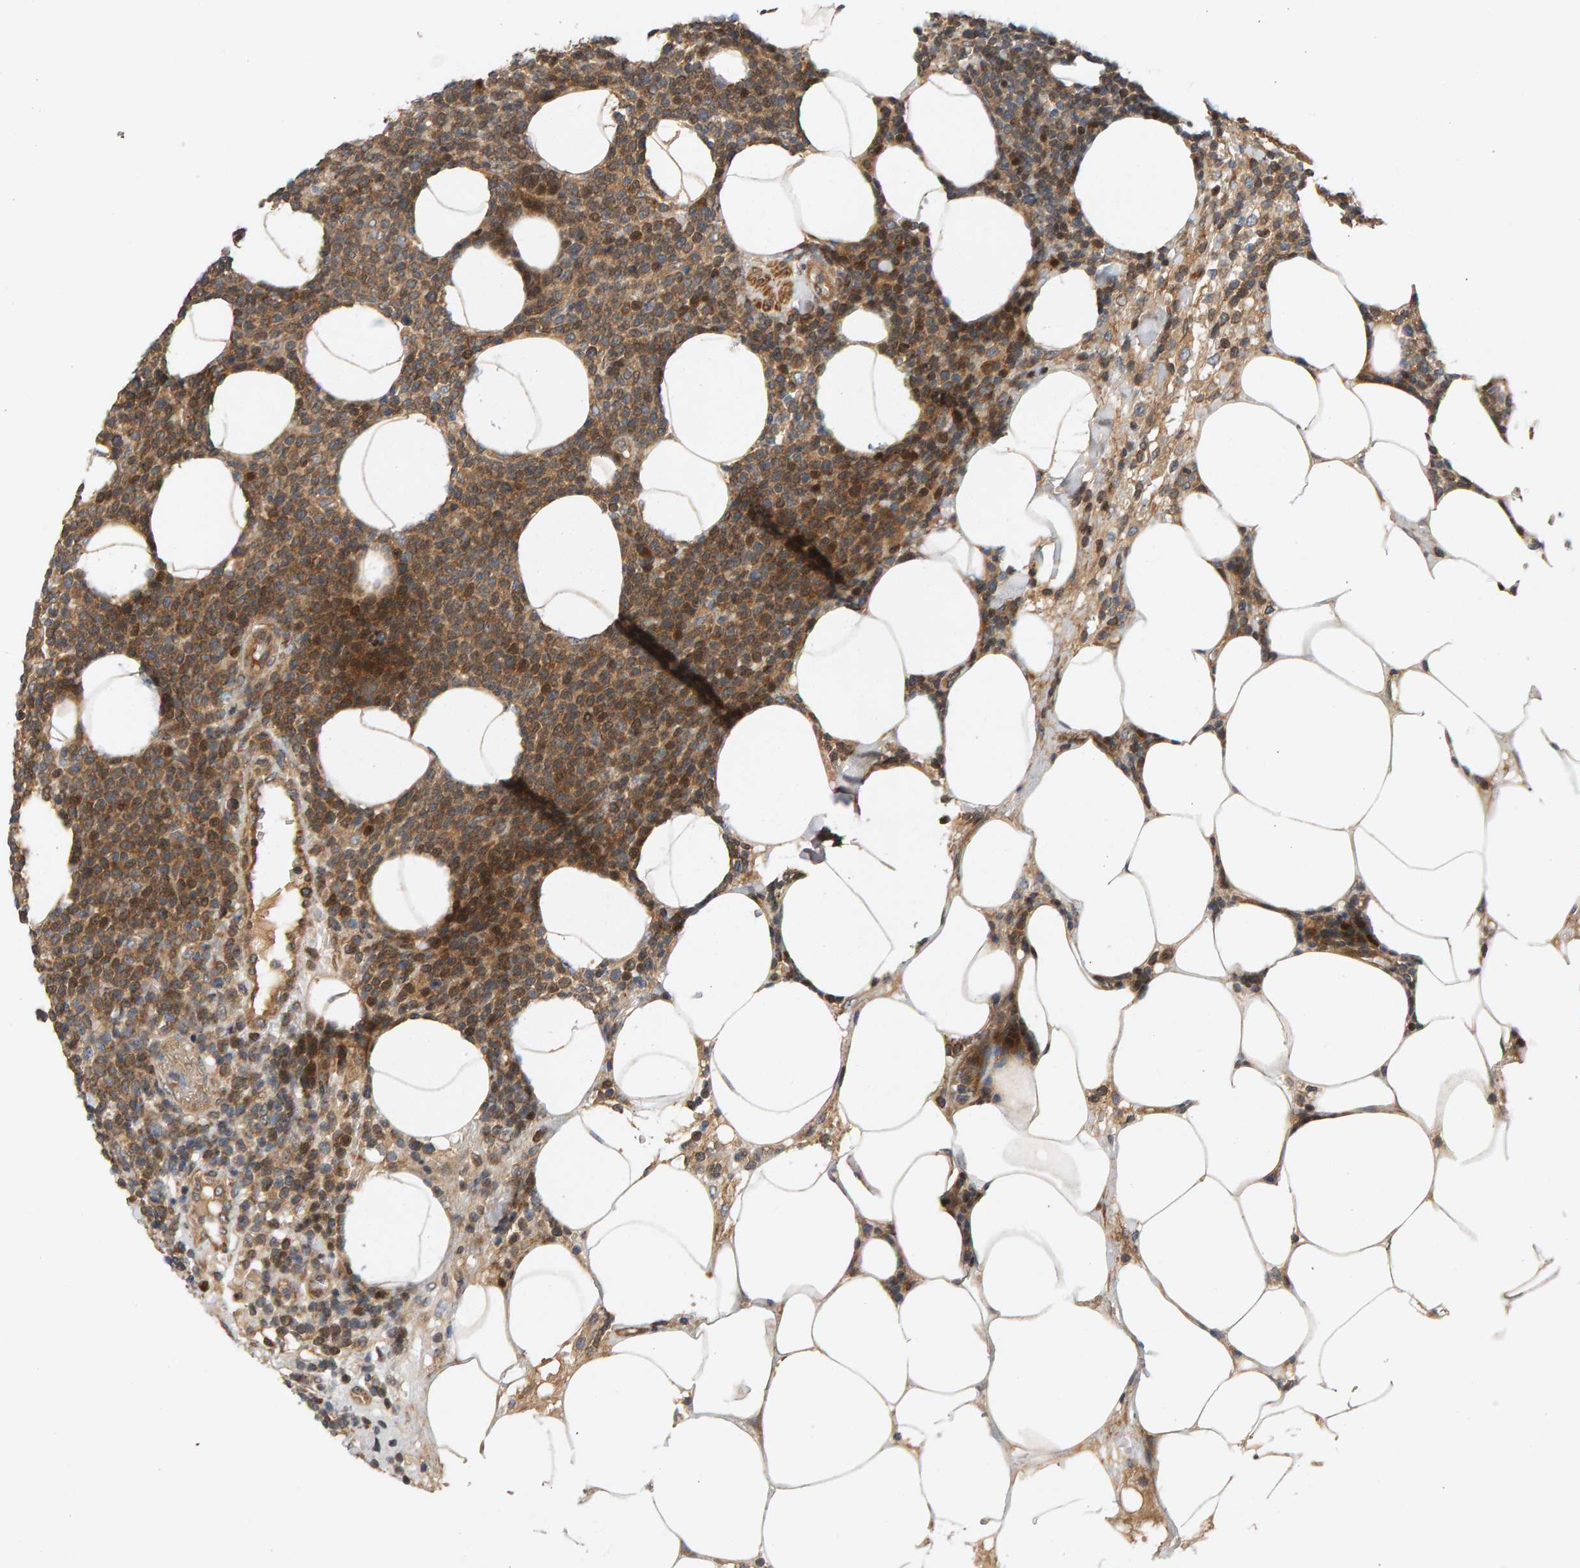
{"staining": {"intensity": "moderate", "quantity": ">75%", "location": "cytoplasmic/membranous"}, "tissue": "lymphoma", "cell_type": "Tumor cells", "image_type": "cancer", "snomed": [{"axis": "morphology", "description": "Malignant lymphoma, non-Hodgkin's type, High grade"}, {"axis": "topography", "description": "Lymph node"}], "caption": "Human lymphoma stained with a protein marker shows moderate staining in tumor cells.", "gene": "BAHCC1", "patient": {"sex": "male", "age": 61}}